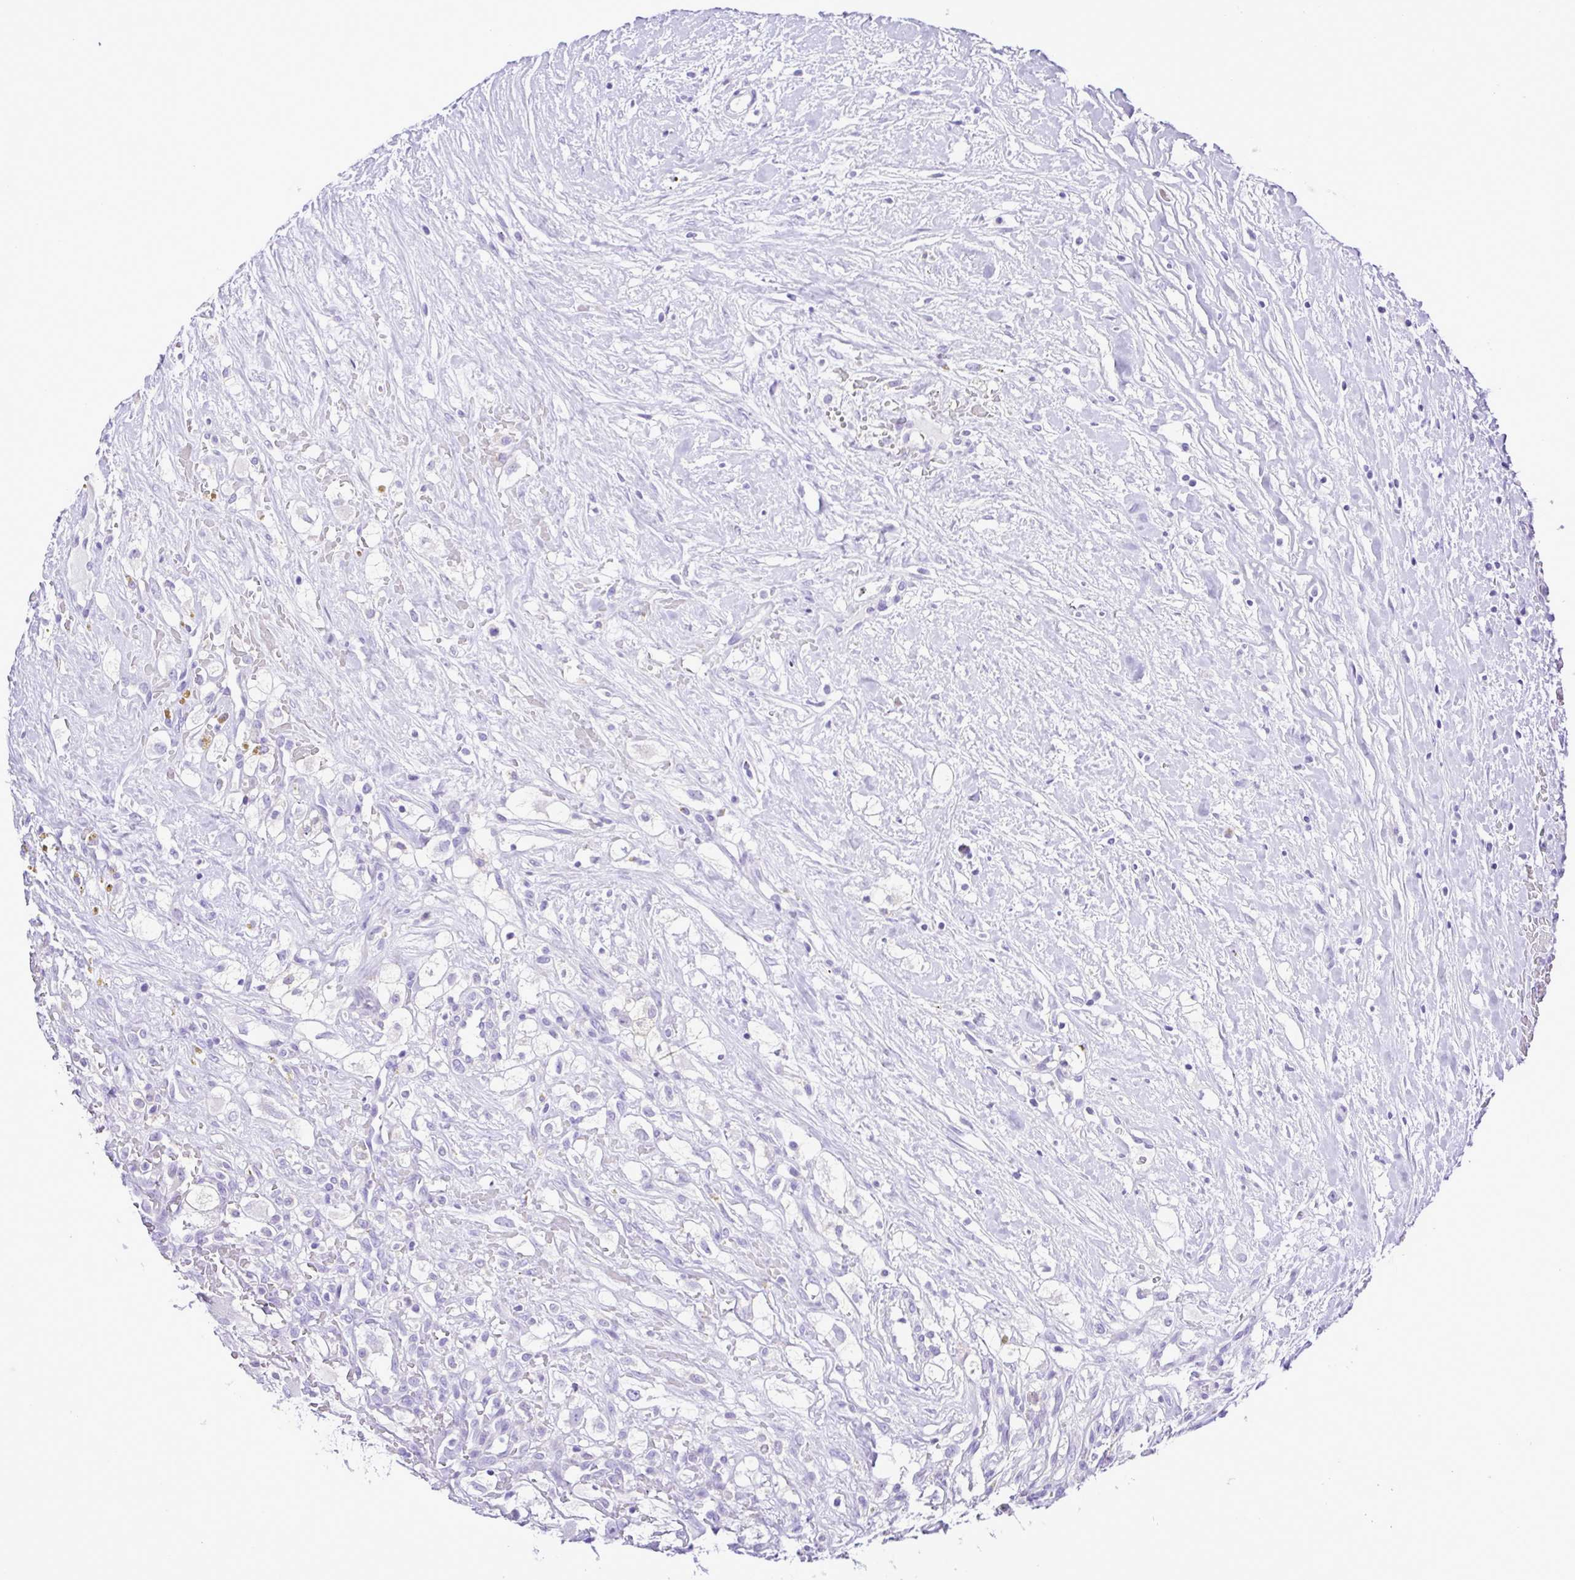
{"staining": {"intensity": "negative", "quantity": "none", "location": "none"}, "tissue": "renal cancer", "cell_type": "Tumor cells", "image_type": "cancer", "snomed": [{"axis": "morphology", "description": "Adenocarcinoma, NOS"}, {"axis": "topography", "description": "Kidney"}], "caption": "High magnification brightfield microscopy of renal cancer stained with DAB (brown) and counterstained with hematoxylin (blue): tumor cells show no significant expression.", "gene": "SYT1", "patient": {"sex": "male", "age": 59}}